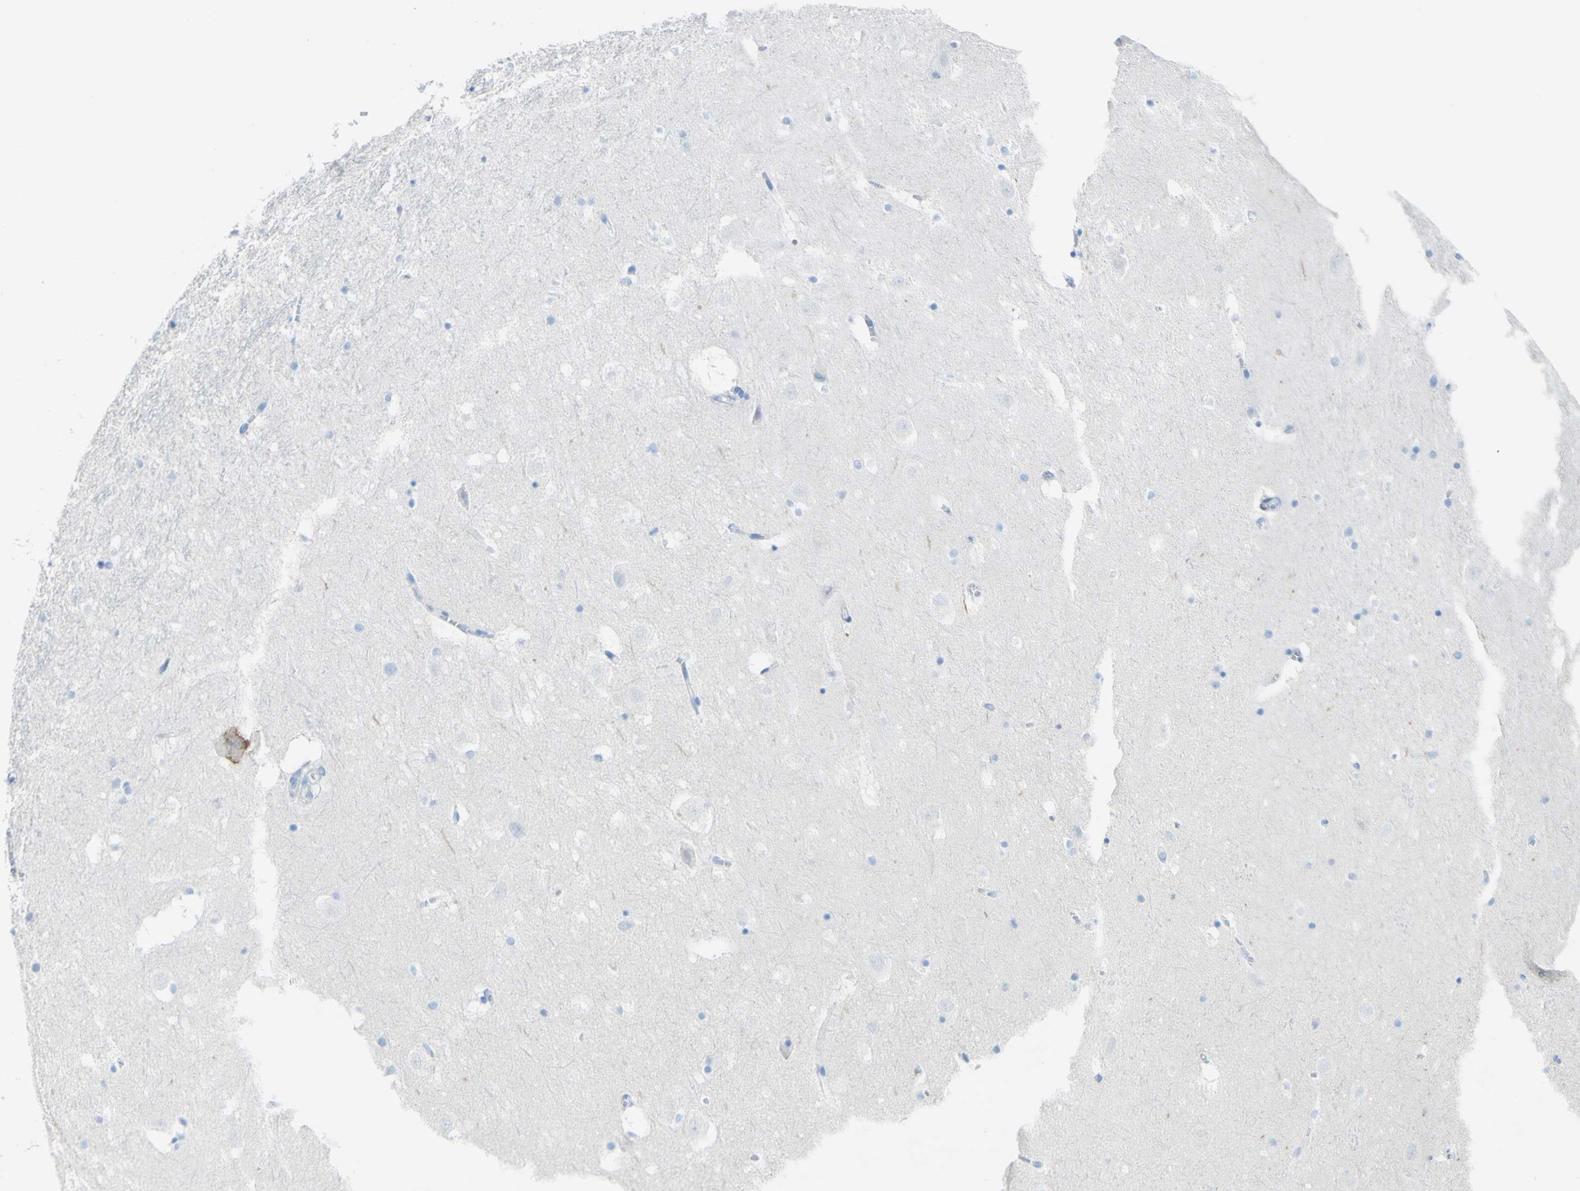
{"staining": {"intensity": "negative", "quantity": "none", "location": "none"}, "tissue": "hippocampus", "cell_type": "Glial cells", "image_type": "normal", "snomed": [{"axis": "morphology", "description": "Normal tissue, NOS"}, {"axis": "topography", "description": "Hippocampus"}], "caption": "Glial cells show no significant positivity in unremarkable hippocampus. (DAB (3,3'-diaminobenzidine) immunohistochemistry with hematoxylin counter stain).", "gene": "PIGR", "patient": {"sex": "male", "age": 45}}